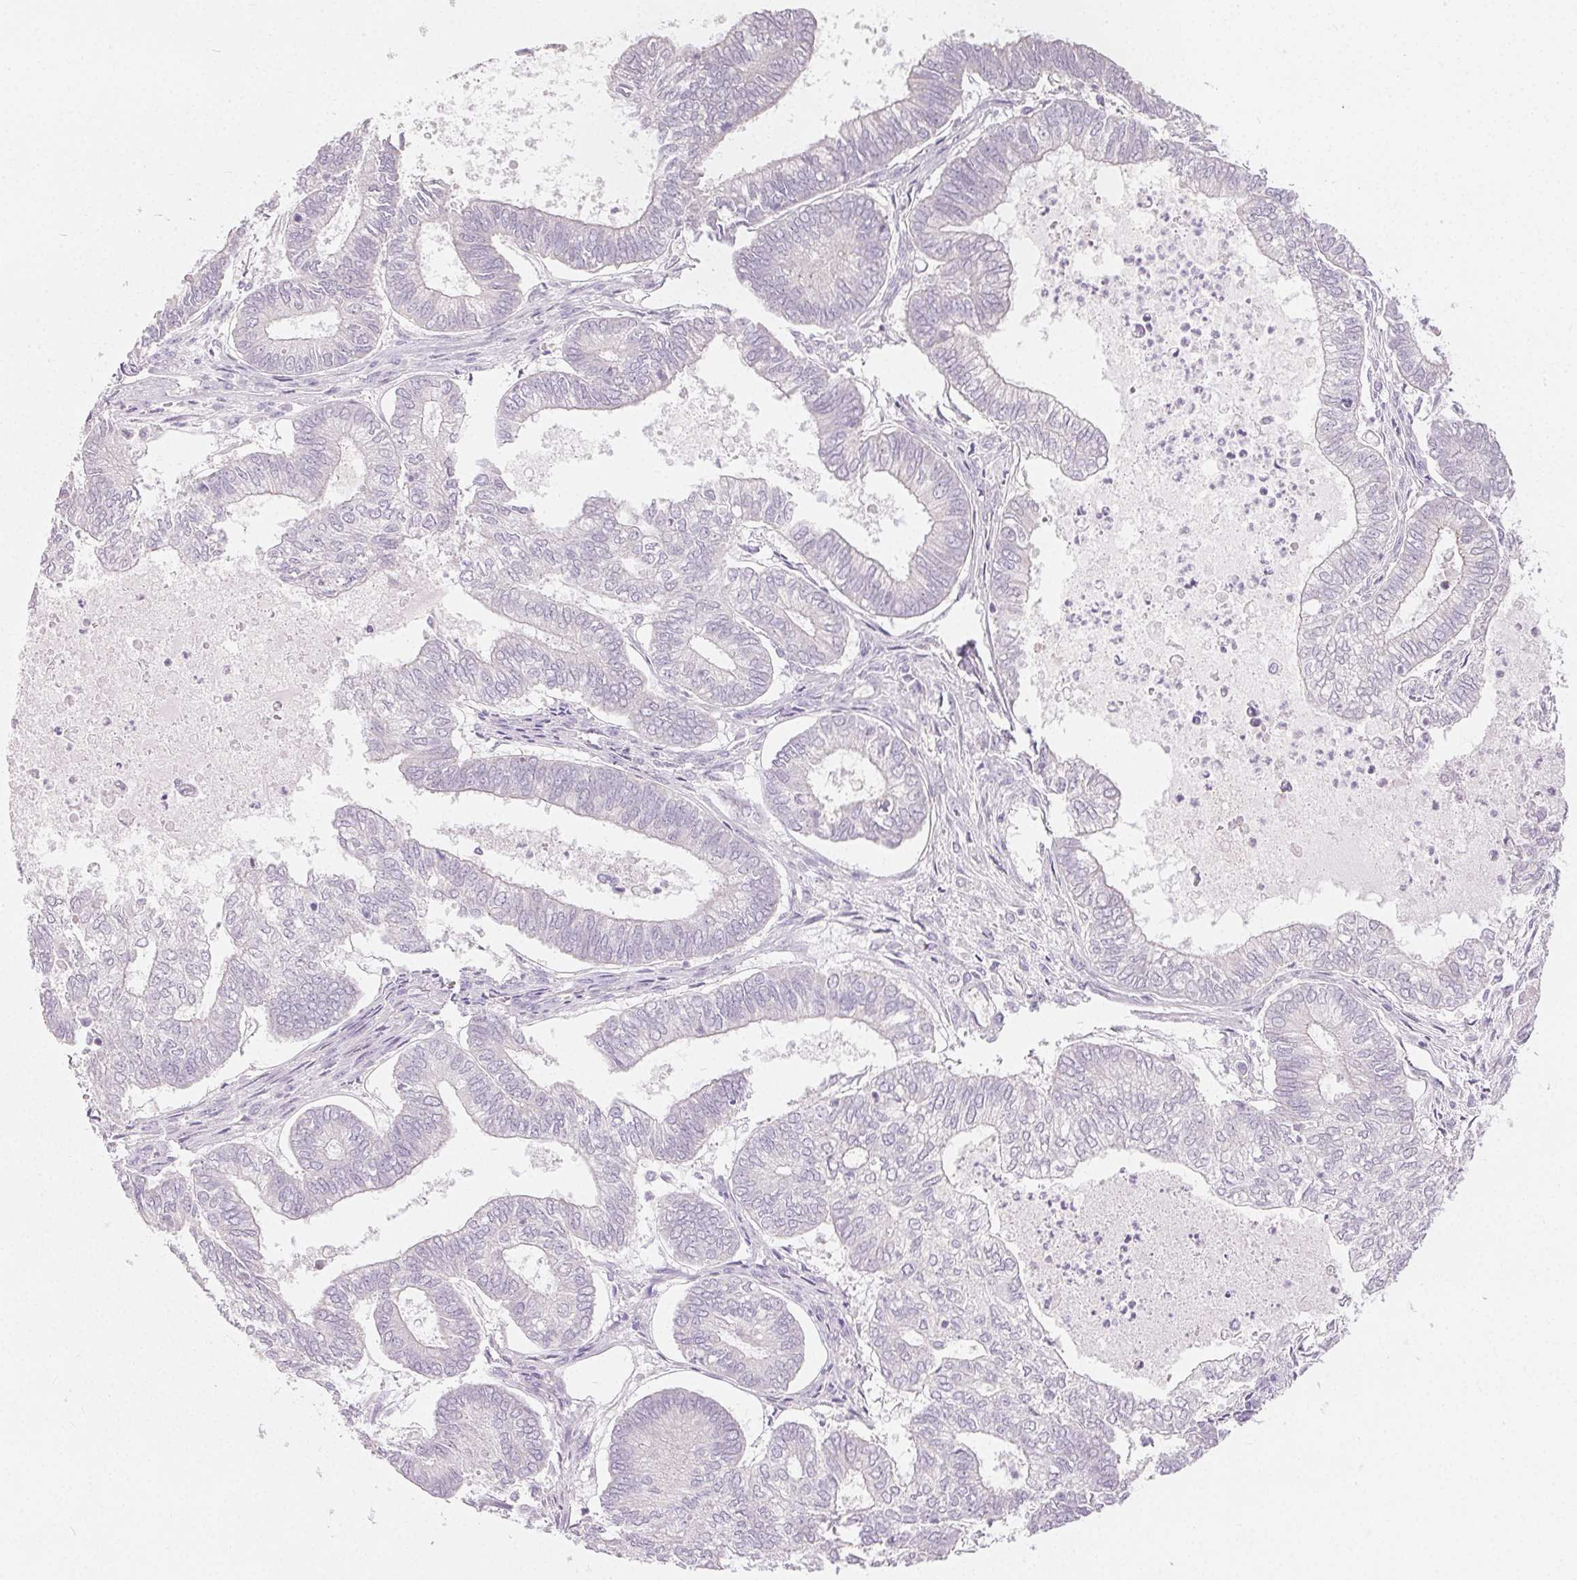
{"staining": {"intensity": "negative", "quantity": "none", "location": "none"}, "tissue": "ovarian cancer", "cell_type": "Tumor cells", "image_type": "cancer", "snomed": [{"axis": "morphology", "description": "Carcinoma, endometroid"}, {"axis": "topography", "description": "Ovary"}], "caption": "Ovarian cancer was stained to show a protein in brown. There is no significant positivity in tumor cells.", "gene": "SFTPD", "patient": {"sex": "female", "age": 64}}